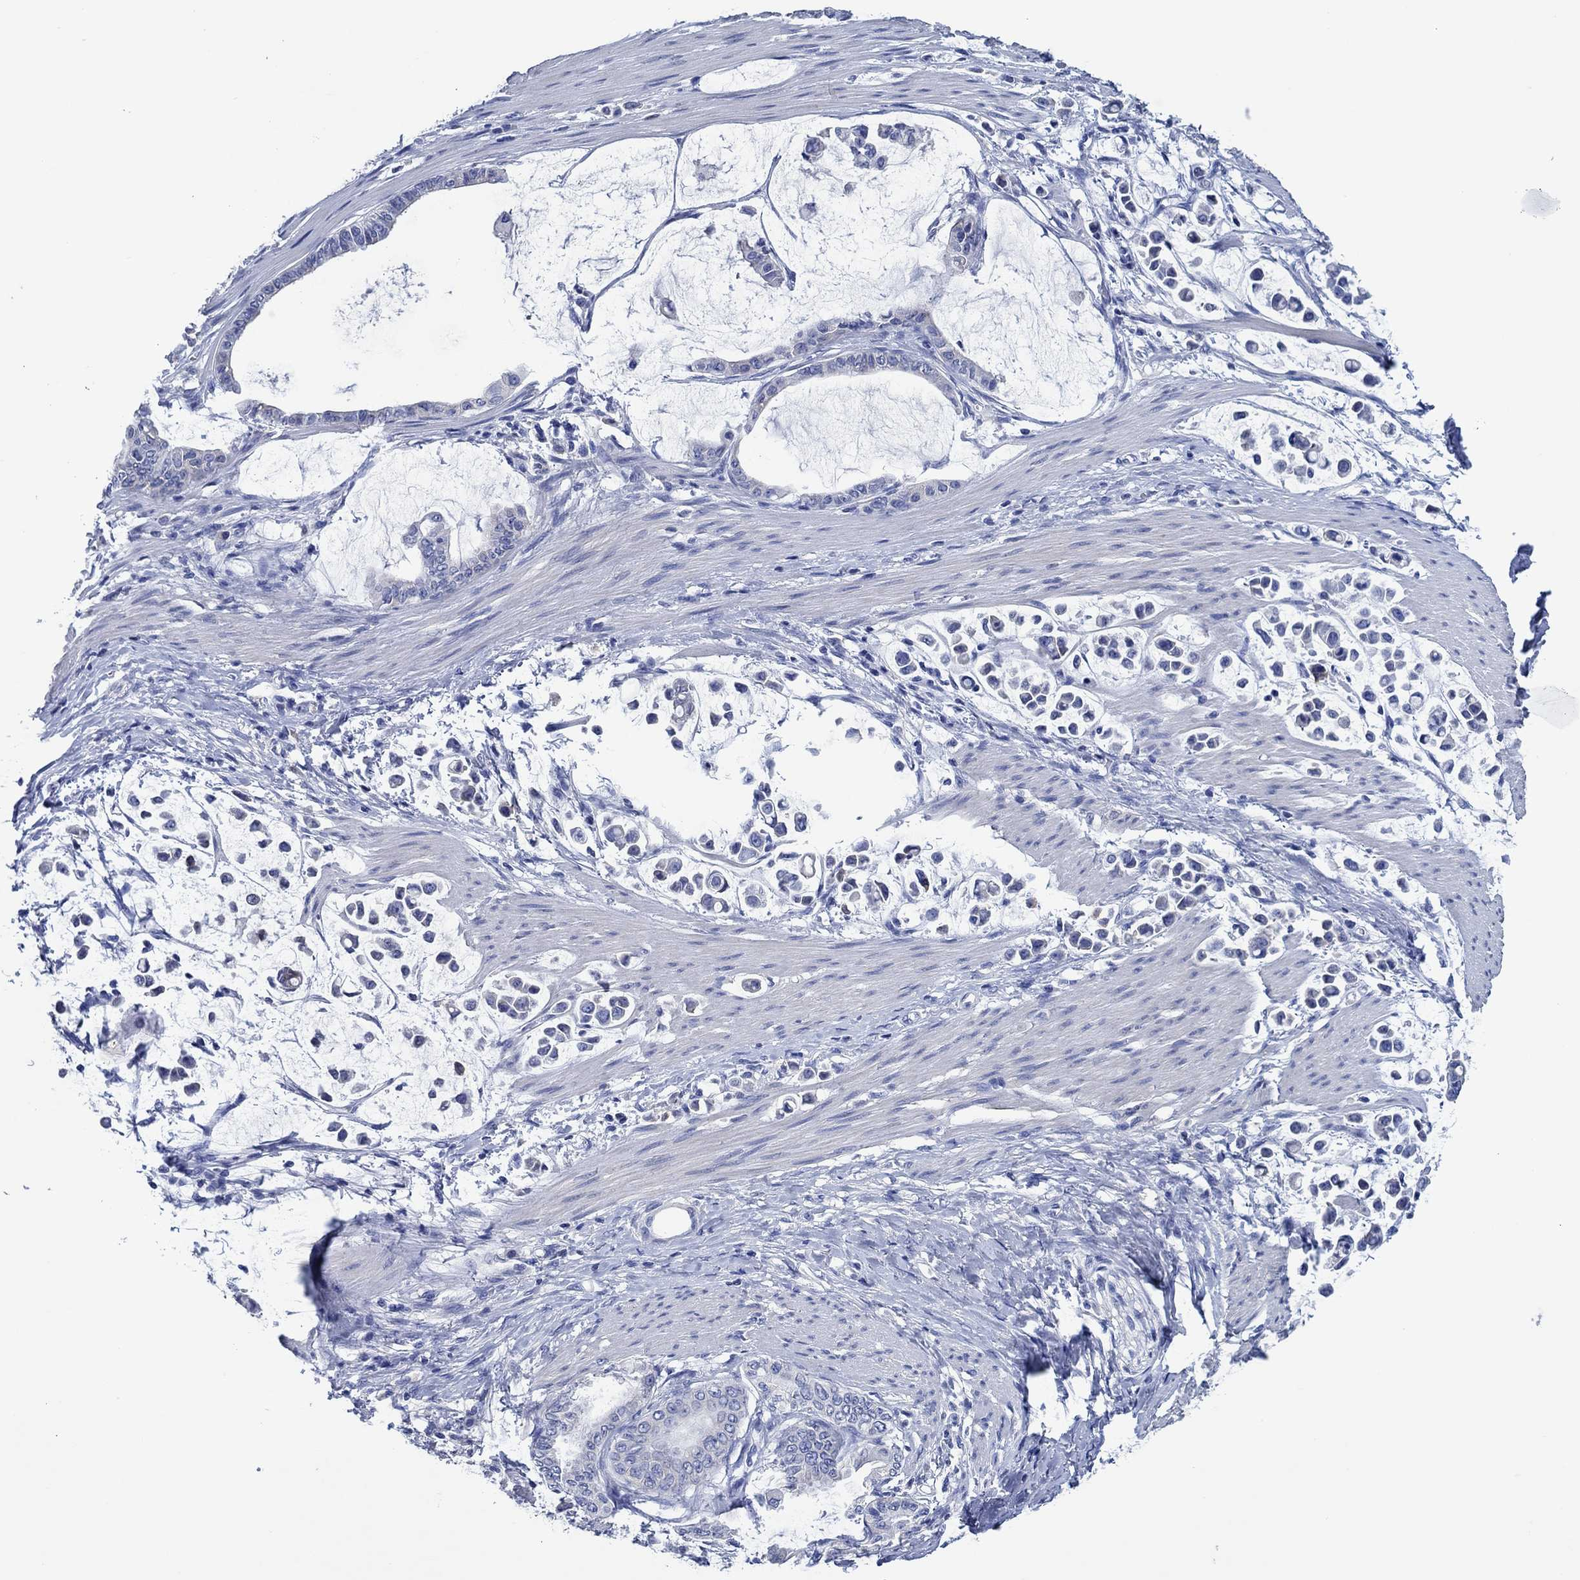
{"staining": {"intensity": "negative", "quantity": "none", "location": "none"}, "tissue": "stomach cancer", "cell_type": "Tumor cells", "image_type": "cancer", "snomed": [{"axis": "morphology", "description": "Adenocarcinoma, NOS"}, {"axis": "topography", "description": "Stomach"}], "caption": "Adenocarcinoma (stomach) stained for a protein using immunohistochemistry (IHC) exhibits no expression tumor cells.", "gene": "CPNE6", "patient": {"sex": "male", "age": 82}}